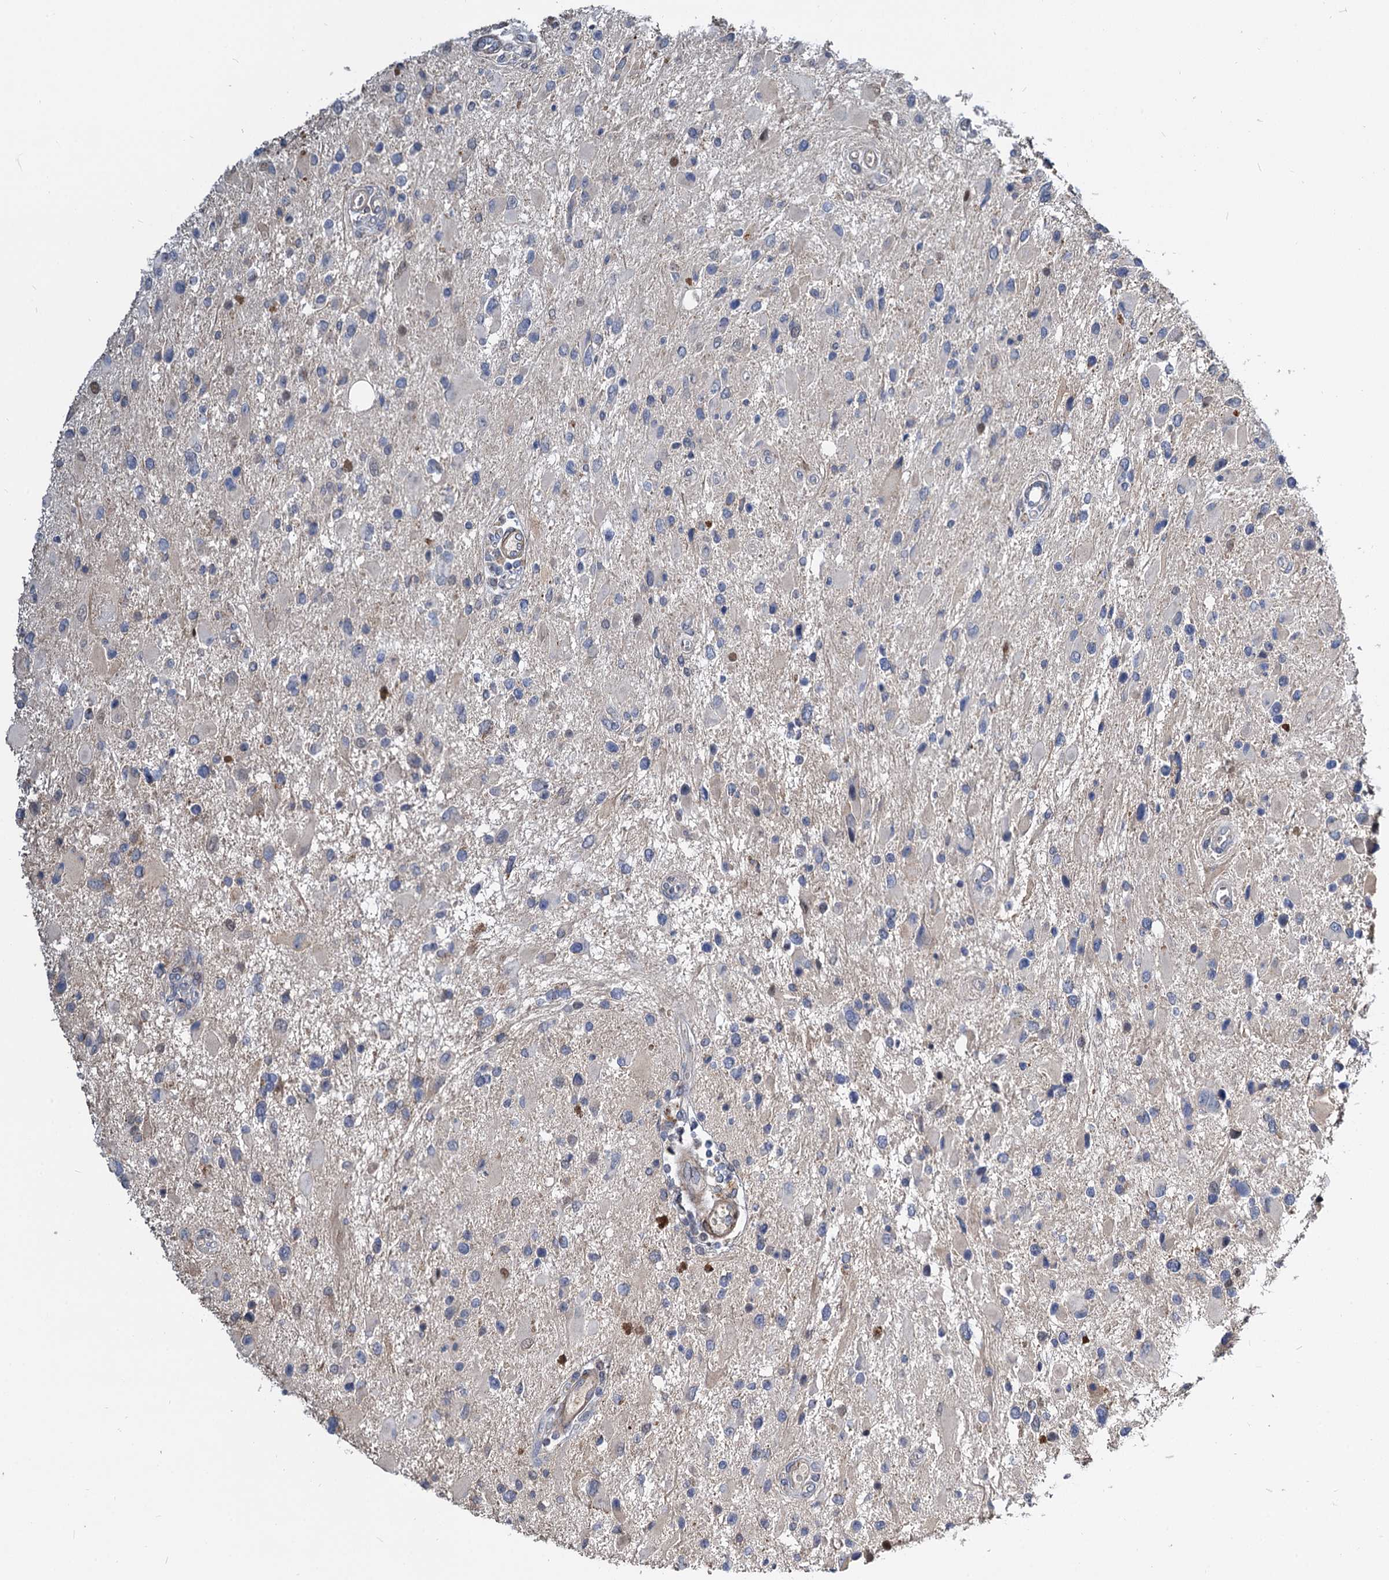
{"staining": {"intensity": "negative", "quantity": "none", "location": "none"}, "tissue": "glioma", "cell_type": "Tumor cells", "image_type": "cancer", "snomed": [{"axis": "morphology", "description": "Glioma, malignant, High grade"}, {"axis": "topography", "description": "Brain"}], "caption": "There is no significant staining in tumor cells of high-grade glioma (malignant).", "gene": "ALKBH7", "patient": {"sex": "male", "age": 53}}